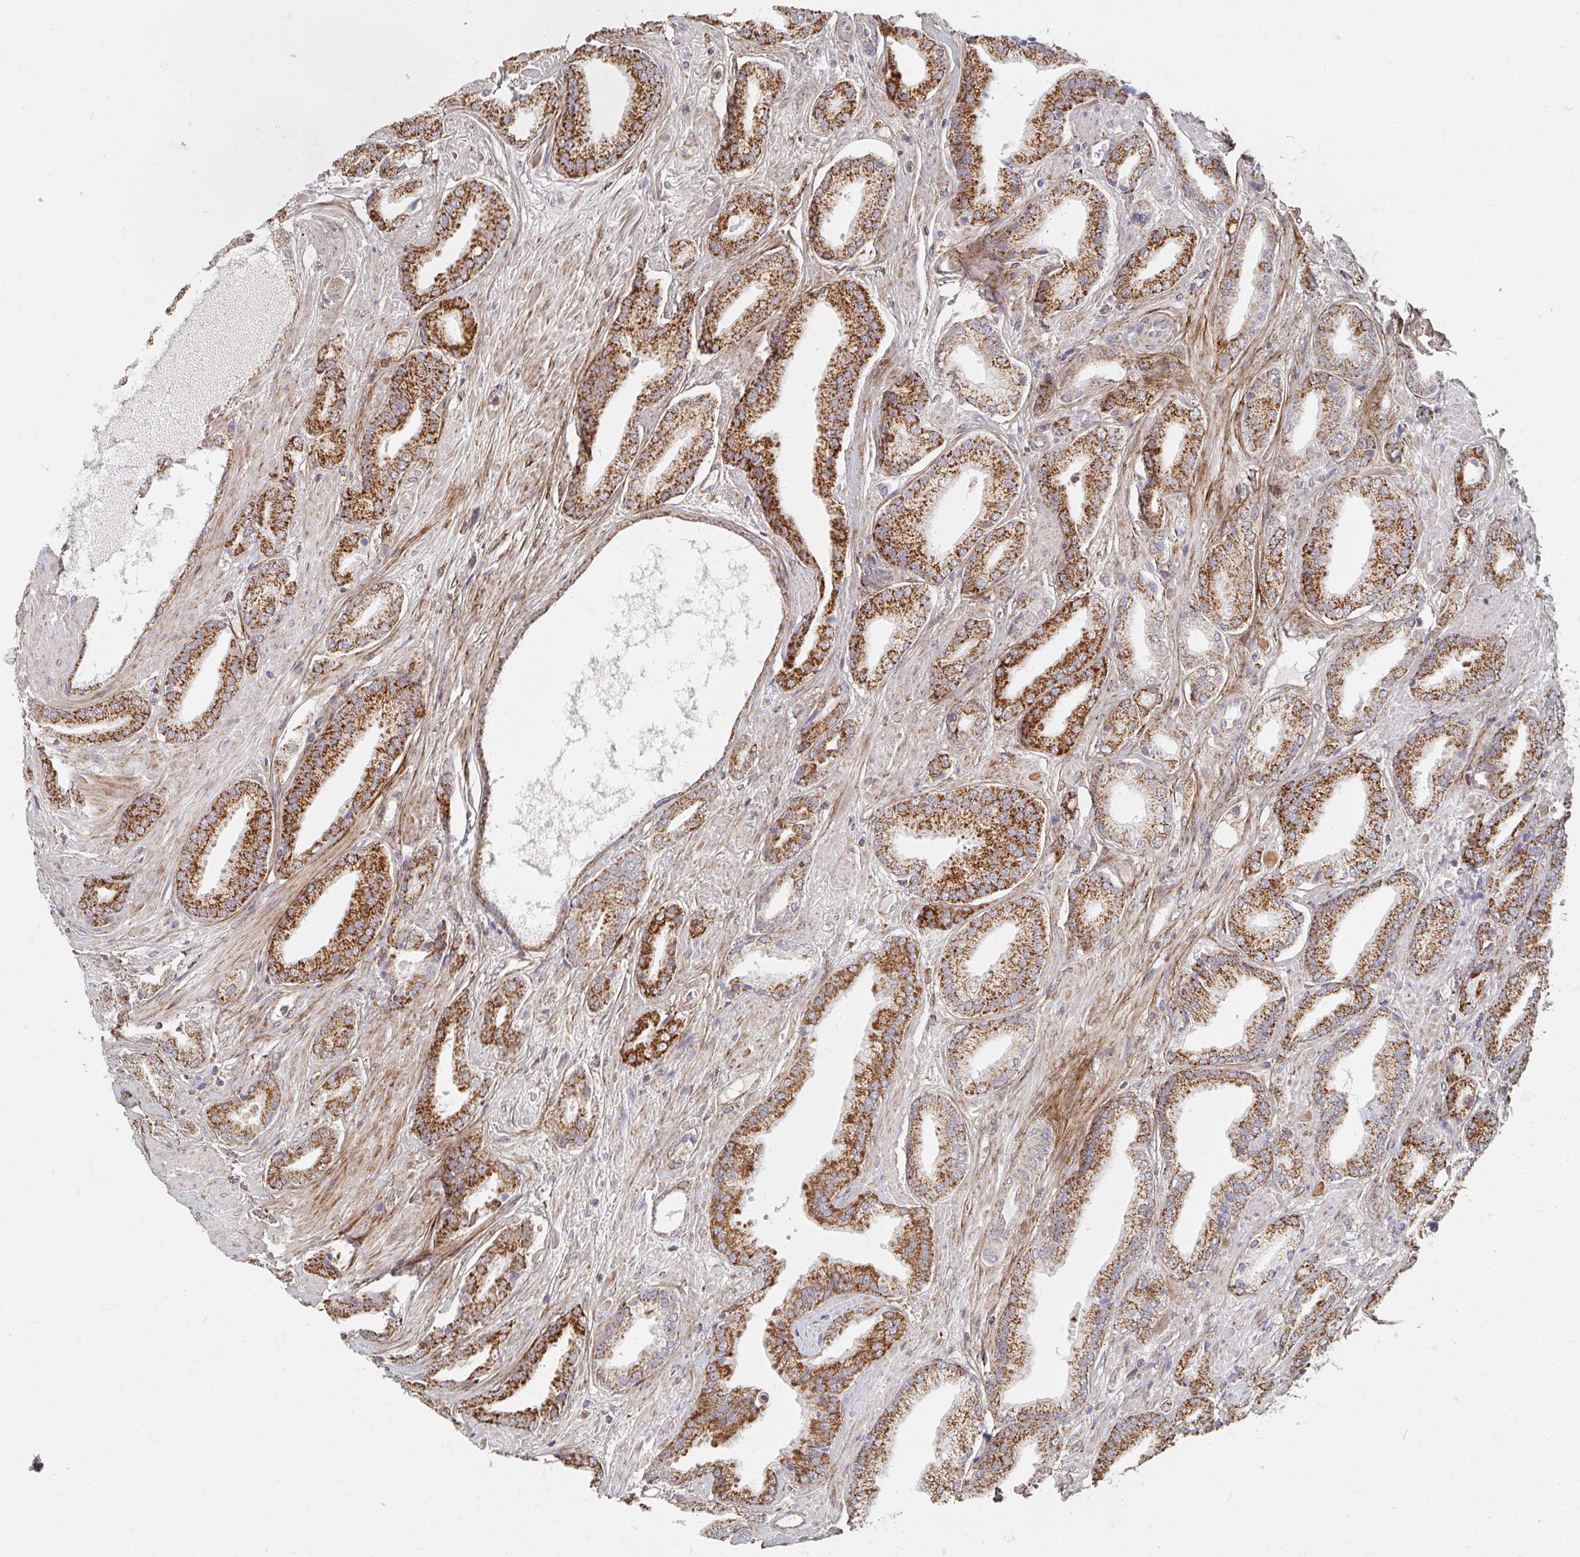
{"staining": {"intensity": "moderate", "quantity": ">75%", "location": "cytoplasmic/membranous"}, "tissue": "prostate cancer", "cell_type": "Tumor cells", "image_type": "cancer", "snomed": [{"axis": "morphology", "description": "Adenocarcinoma, High grade"}, {"axis": "topography", "description": "Prostate"}], "caption": "Protein expression analysis of human prostate cancer reveals moderate cytoplasmic/membranous positivity in about >75% of tumor cells. (Brightfield microscopy of DAB IHC at high magnification).", "gene": "MAVS", "patient": {"sex": "male", "age": 56}}